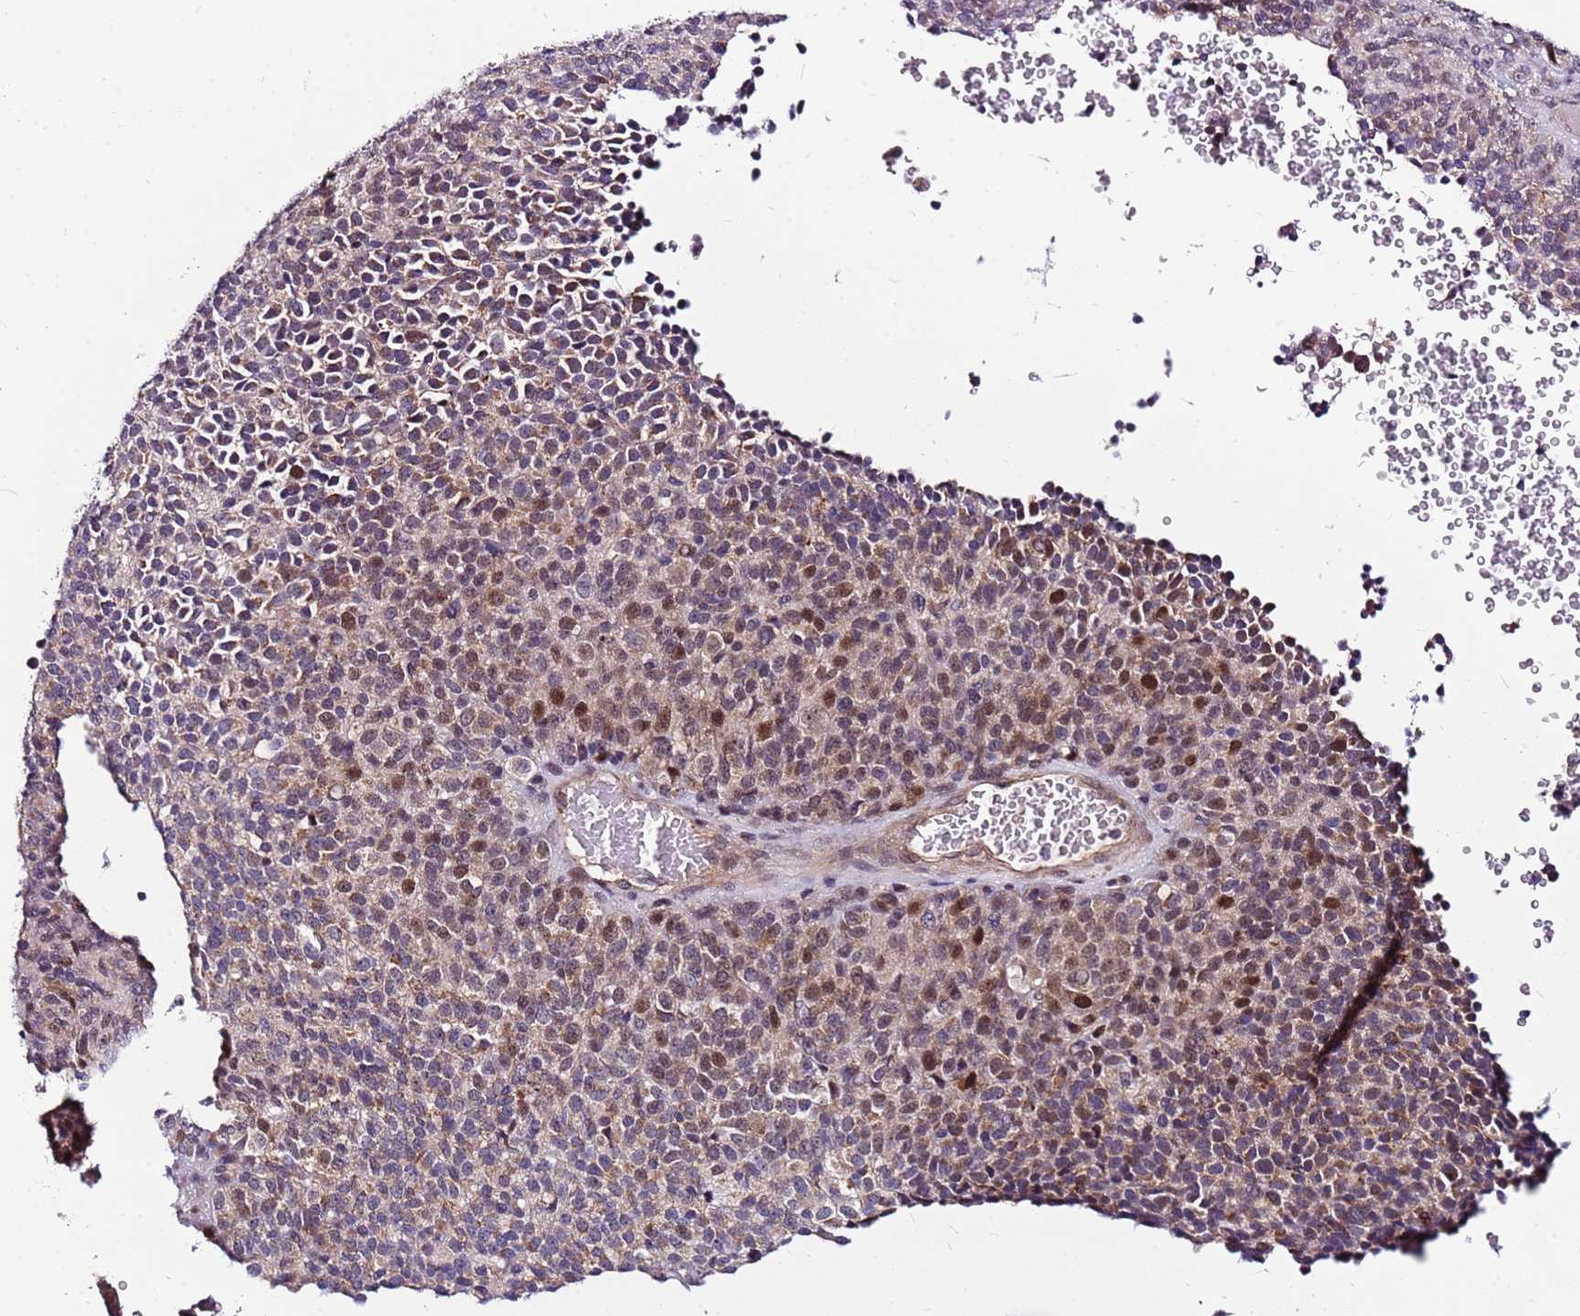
{"staining": {"intensity": "moderate", "quantity": "<25%", "location": "nuclear"}, "tissue": "melanoma", "cell_type": "Tumor cells", "image_type": "cancer", "snomed": [{"axis": "morphology", "description": "Malignant melanoma, Metastatic site"}, {"axis": "topography", "description": "Brain"}], "caption": "Immunohistochemical staining of human melanoma demonstrates low levels of moderate nuclear protein expression in about <25% of tumor cells.", "gene": "POLE3", "patient": {"sex": "female", "age": 56}}